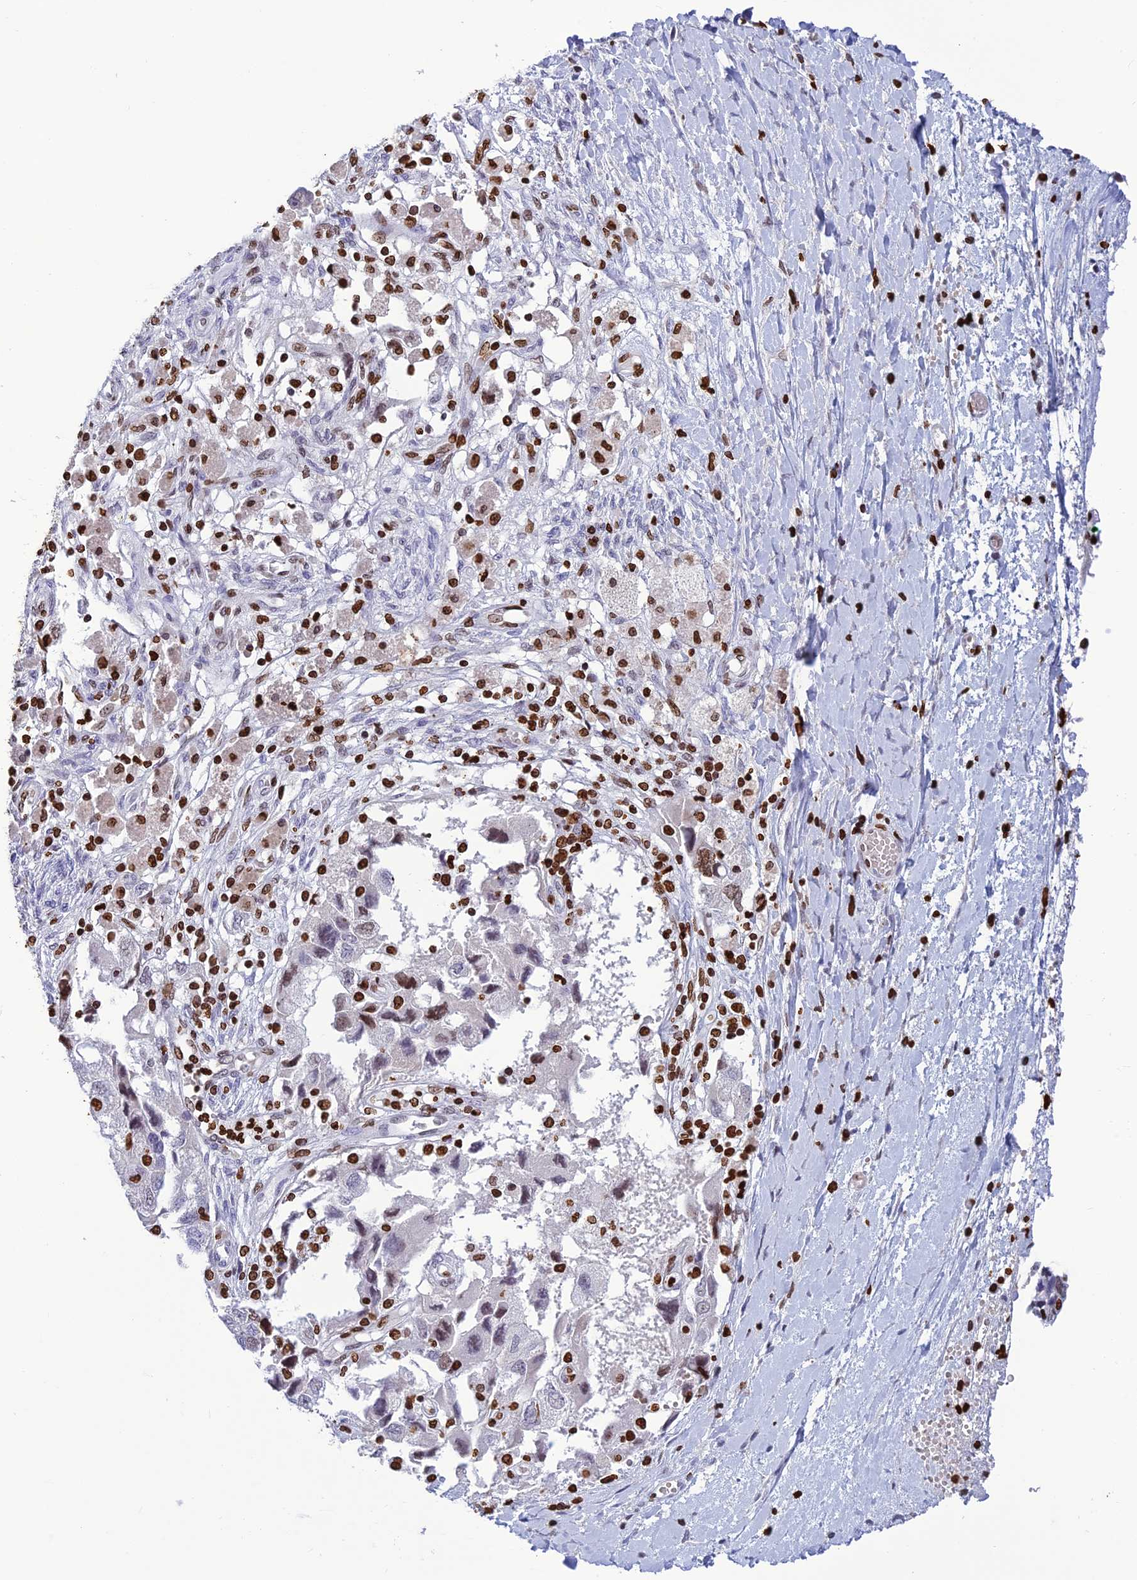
{"staining": {"intensity": "moderate", "quantity": "<25%", "location": "nuclear"}, "tissue": "ovarian cancer", "cell_type": "Tumor cells", "image_type": "cancer", "snomed": [{"axis": "morphology", "description": "Carcinoma, NOS"}, {"axis": "morphology", "description": "Cystadenocarcinoma, serous, NOS"}, {"axis": "topography", "description": "Ovary"}], "caption": "Brown immunohistochemical staining in ovarian cancer (carcinoma) reveals moderate nuclear staining in about <25% of tumor cells. (DAB (3,3'-diaminobenzidine) = brown stain, brightfield microscopy at high magnification).", "gene": "AKAP17A", "patient": {"sex": "female", "age": 69}}